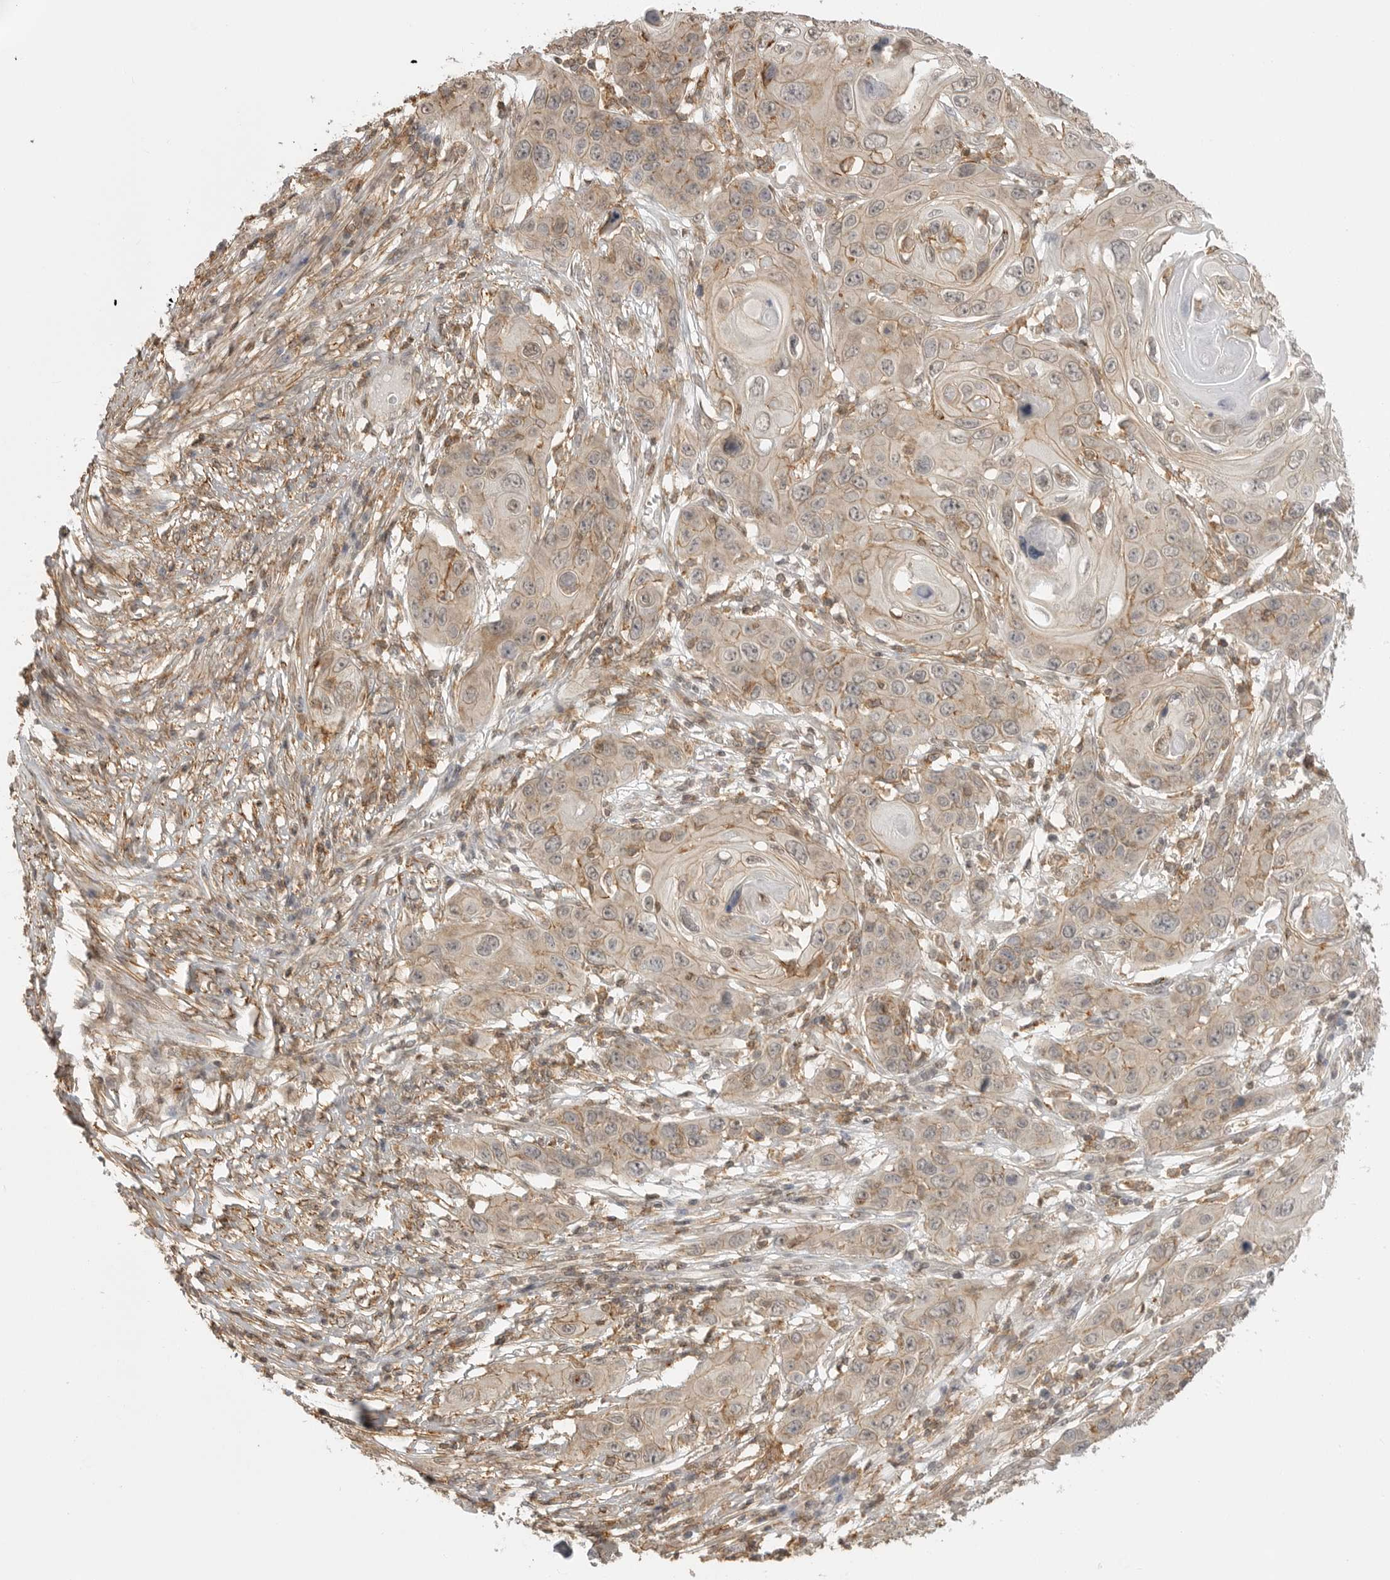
{"staining": {"intensity": "weak", "quantity": "25%-75%", "location": "cytoplasmic/membranous"}, "tissue": "skin cancer", "cell_type": "Tumor cells", "image_type": "cancer", "snomed": [{"axis": "morphology", "description": "Squamous cell carcinoma, NOS"}, {"axis": "topography", "description": "Skin"}], "caption": "Immunohistochemical staining of human squamous cell carcinoma (skin) exhibits low levels of weak cytoplasmic/membranous protein expression in about 25%-75% of tumor cells.", "gene": "GPC2", "patient": {"sex": "male", "age": 55}}